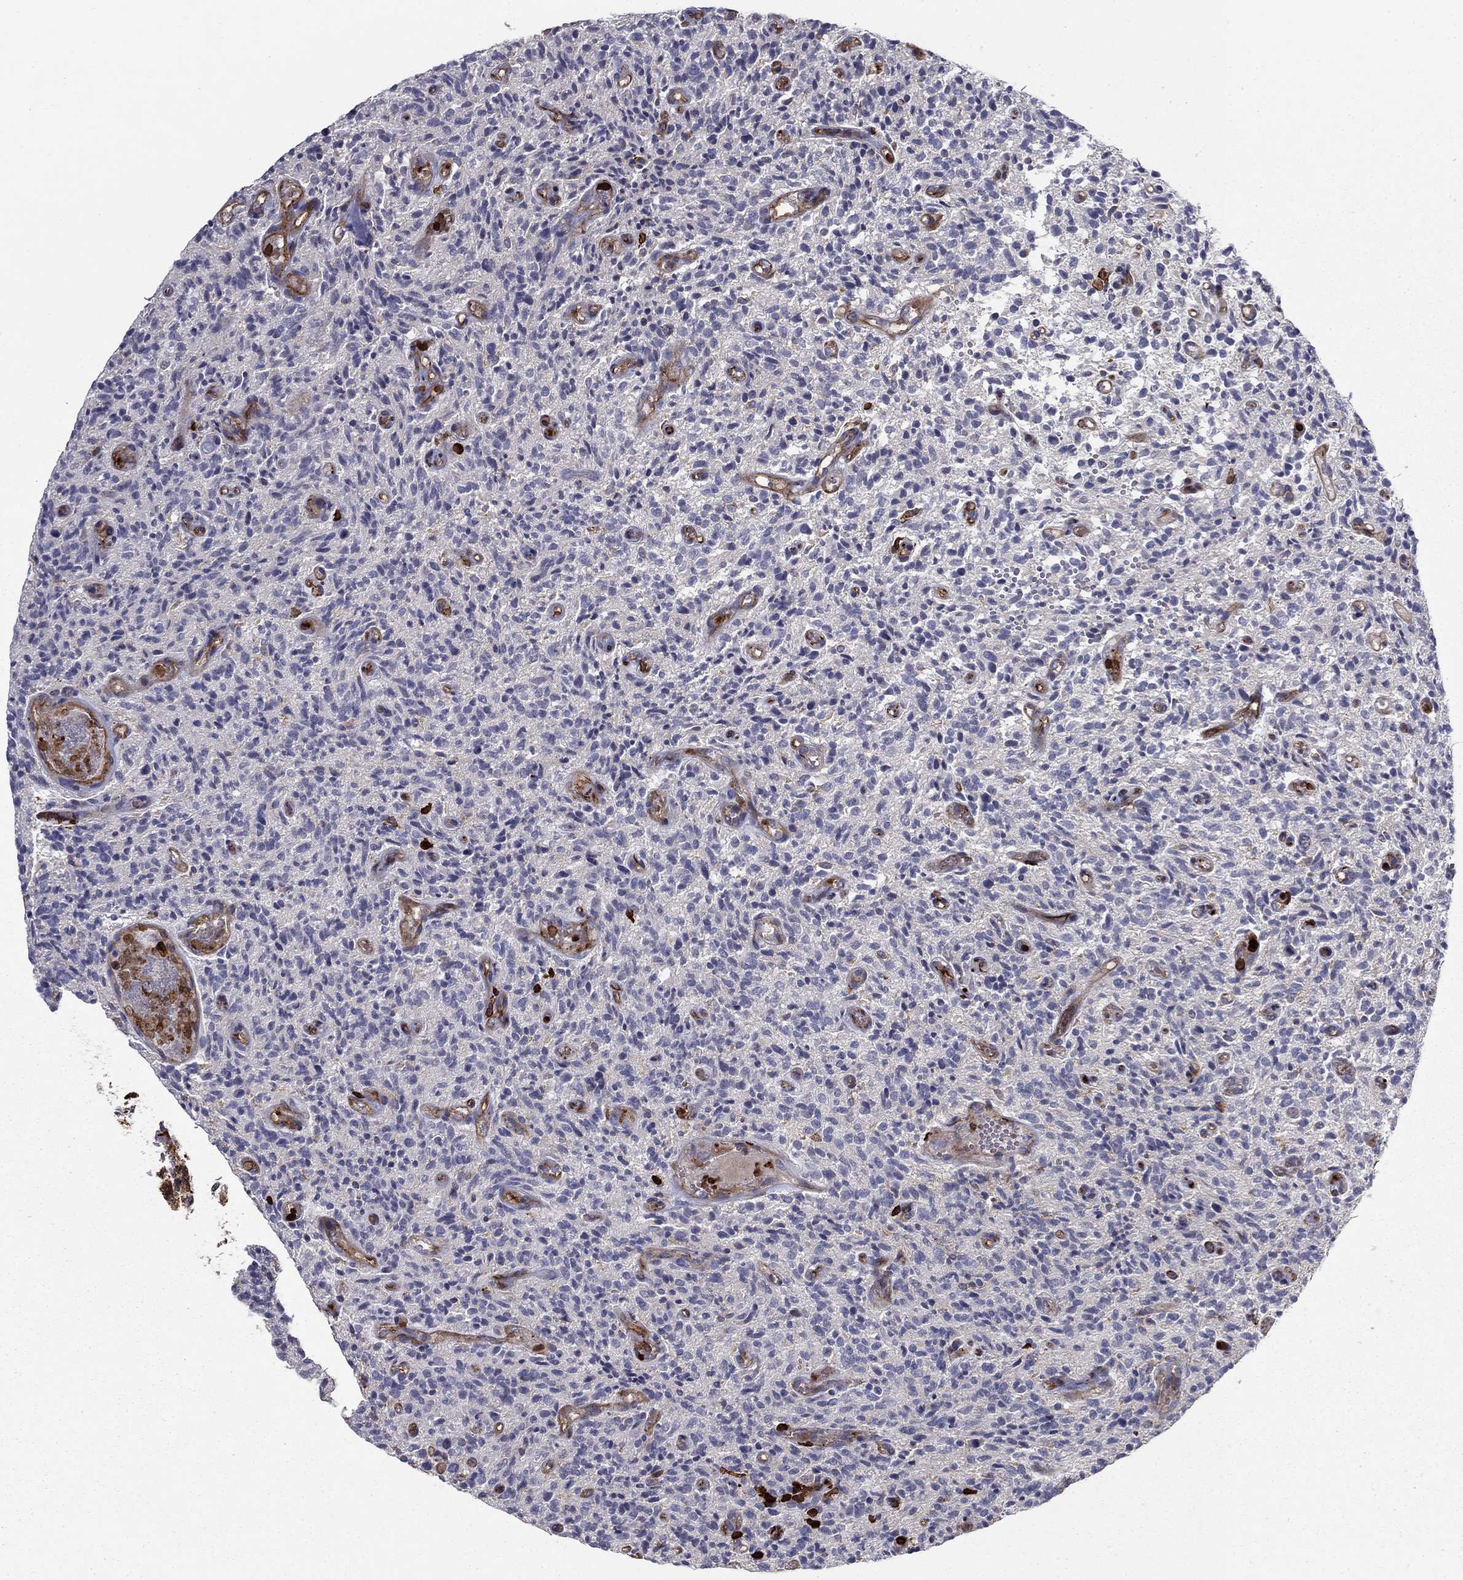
{"staining": {"intensity": "negative", "quantity": "none", "location": "none"}, "tissue": "glioma", "cell_type": "Tumor cells", "image_type": "cancer", "snomed": [{"axis": "morphology", "description": "Glioma, malignant, High grade"}, {"axis": "topography", "description": "Brain"}], "caption": "This is an immunohistochemistry image of malignant high-grade glioma. There is no positivity in tumor cells.", "gene": "ADM", "patient": {"sex": "male", "age": 64}}